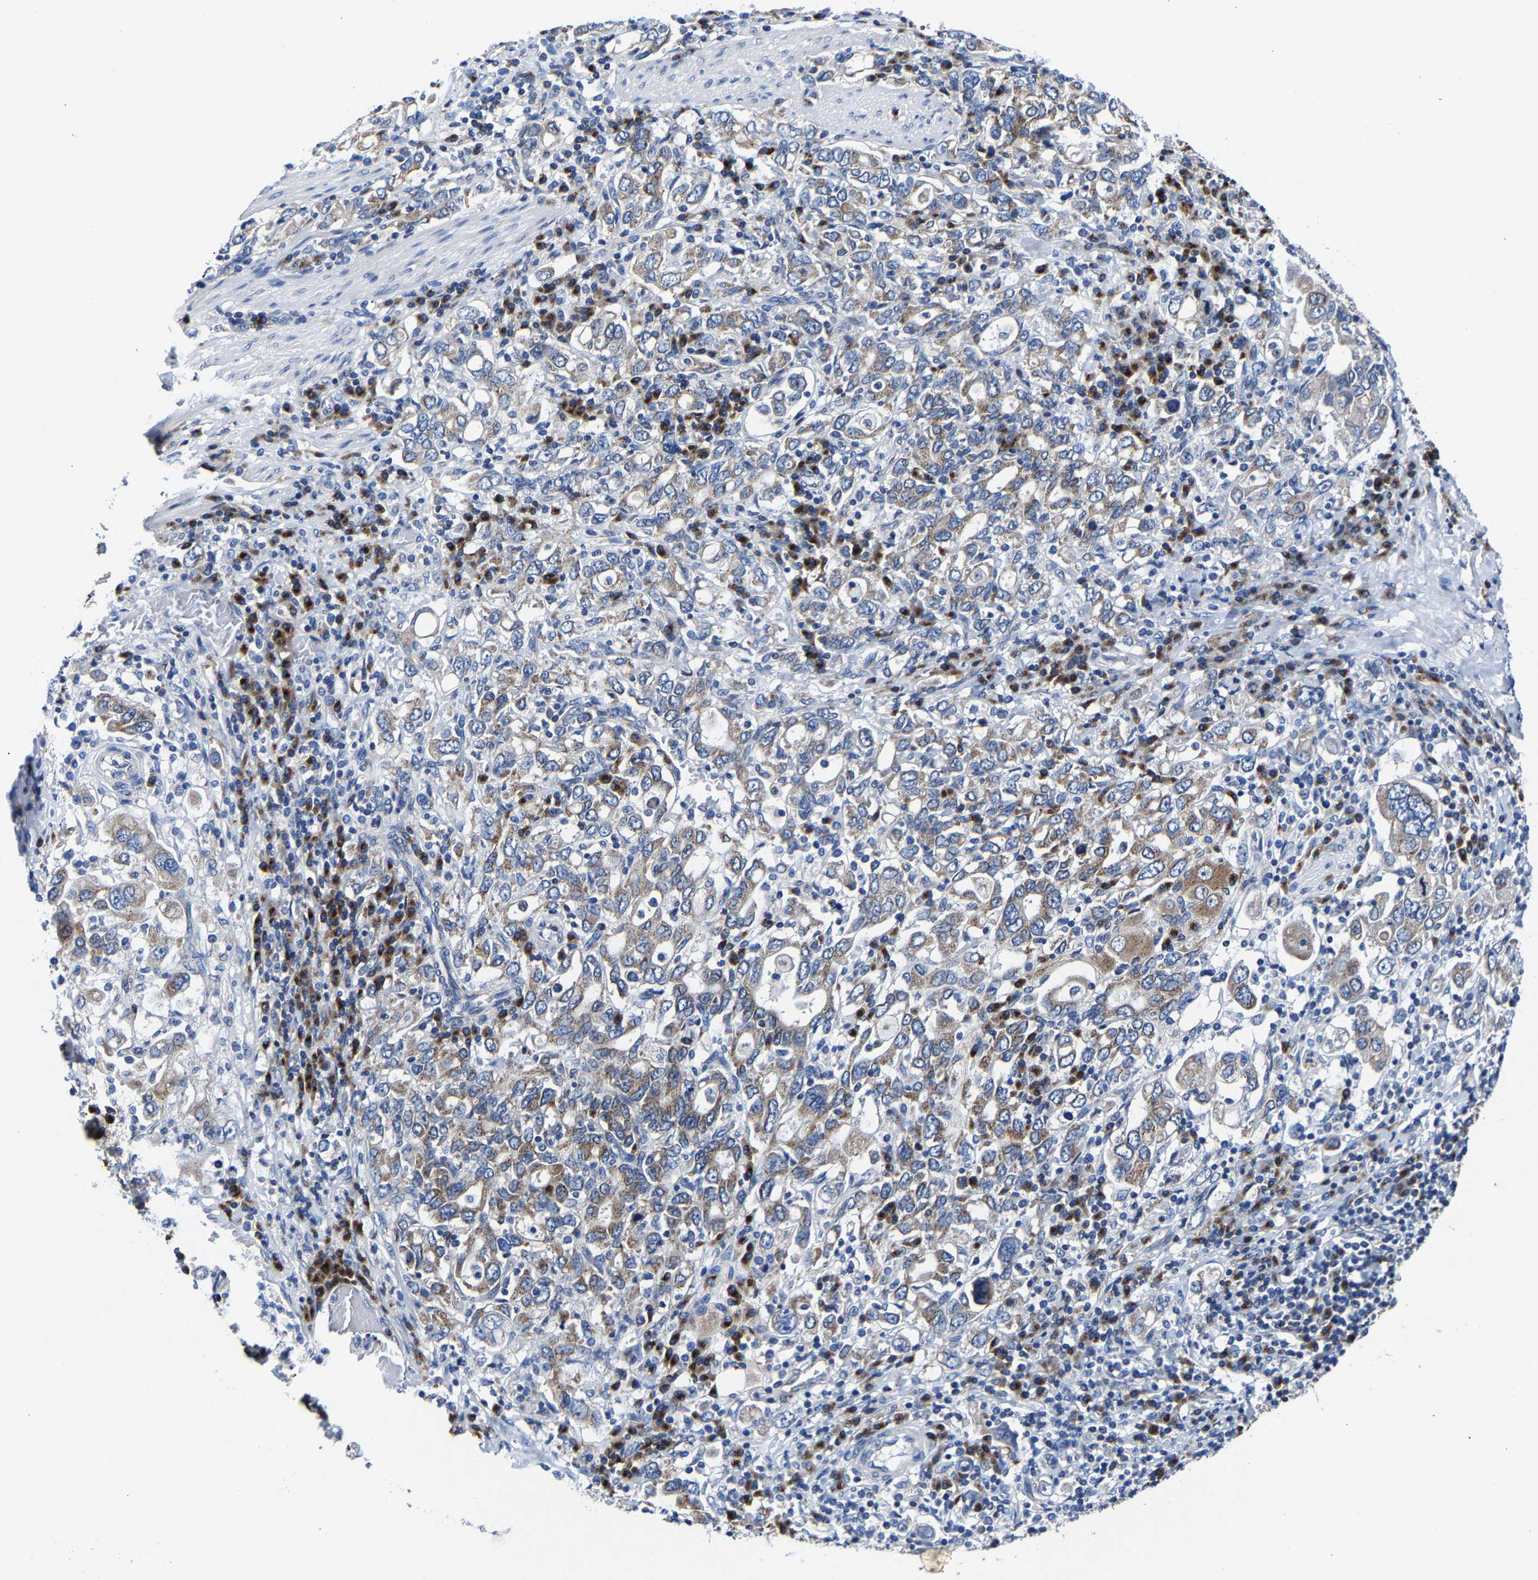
{"staining": {"intensity": "moderate", "quantity": "25%-75%", "location": "cytoplasmic/membranous"}, "tissue": "stomach cancer", "cell_type": "Tumor cells", "image_type": "cancer", "snomed": [{"axis": "morphology", "description": "Adenocarcinoma, NOS"}, {"axis": "topography", "description": "Stomach, upper"}], "caption": "IHC (DAB (3,3'-diaminobenzidine)) staining of human stomach cancer (adenocarcinoma) reveals moderate cytoplasmic/membranous protein expression in about 25%-75% of tumor cells.", "gene": "EBAG9", "patient": {"sex": "male", "age": 62}}